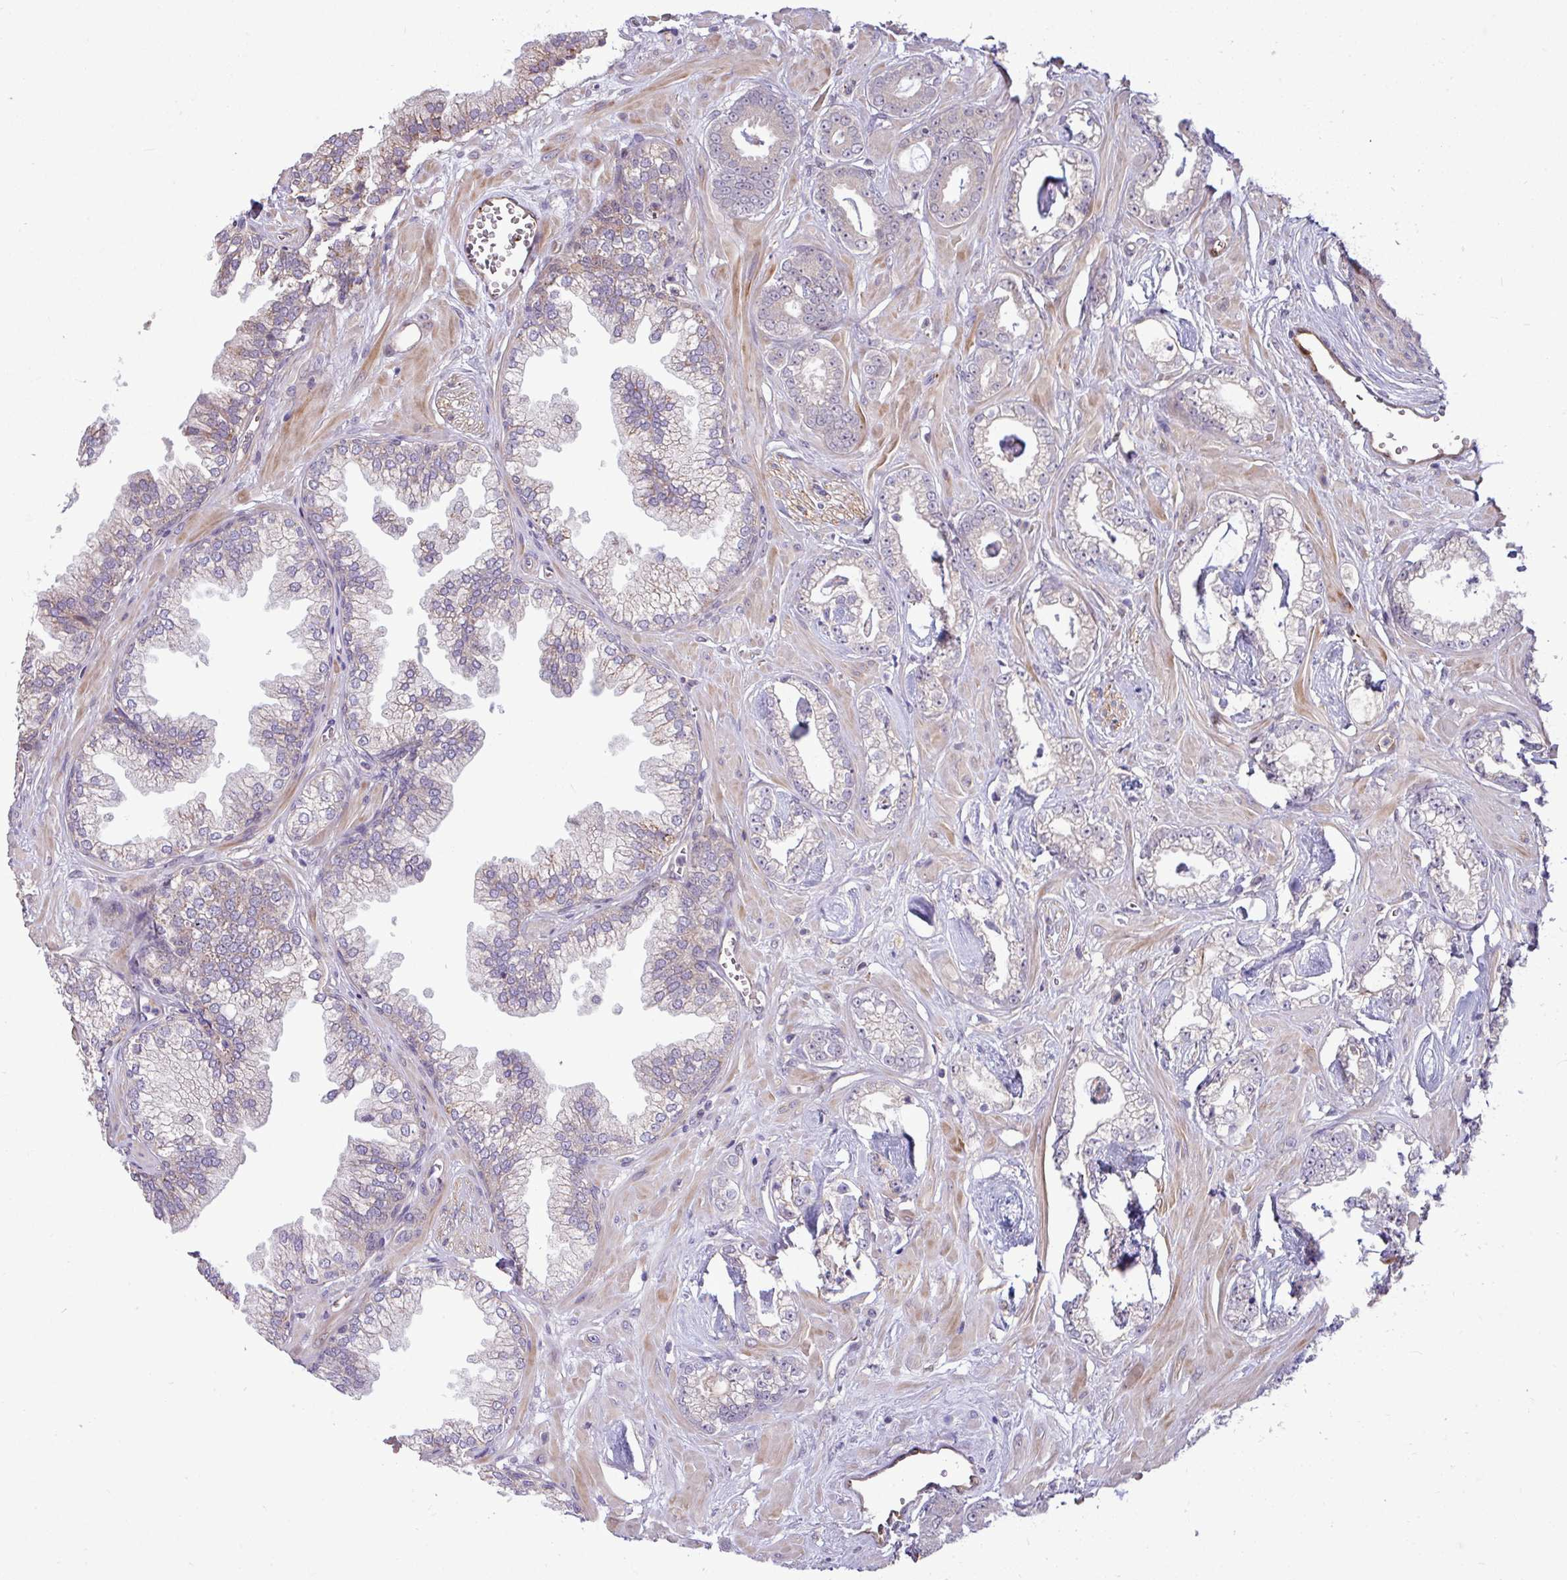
{"staining": {"intensity": "moderate", "quantity": "<25%", "location": "cytoplasmic/membranous"}, "tissue": "prostate cancer", "cell_type": "Tumor cells", "image_type": "cancer", "snomed": [{"axis": "morphology", "description": "Adenocarcinoma, Low grade"}, {"axis": "topography", "description": "Prostate"}], "caption": "Immunohistochemistry photomicrograph of neoplastic tissue: human prostate cancer stained using immunohistochemistry (IHC) exhibits low levels of moderate protein expression localized specifically in the cytoplasmic/membranous of tumor cells, appearing as a cytoplasmic/membranous brown color.", "gene": "B4GALNT4", "patient": {"sex": "male", "age": 60}}